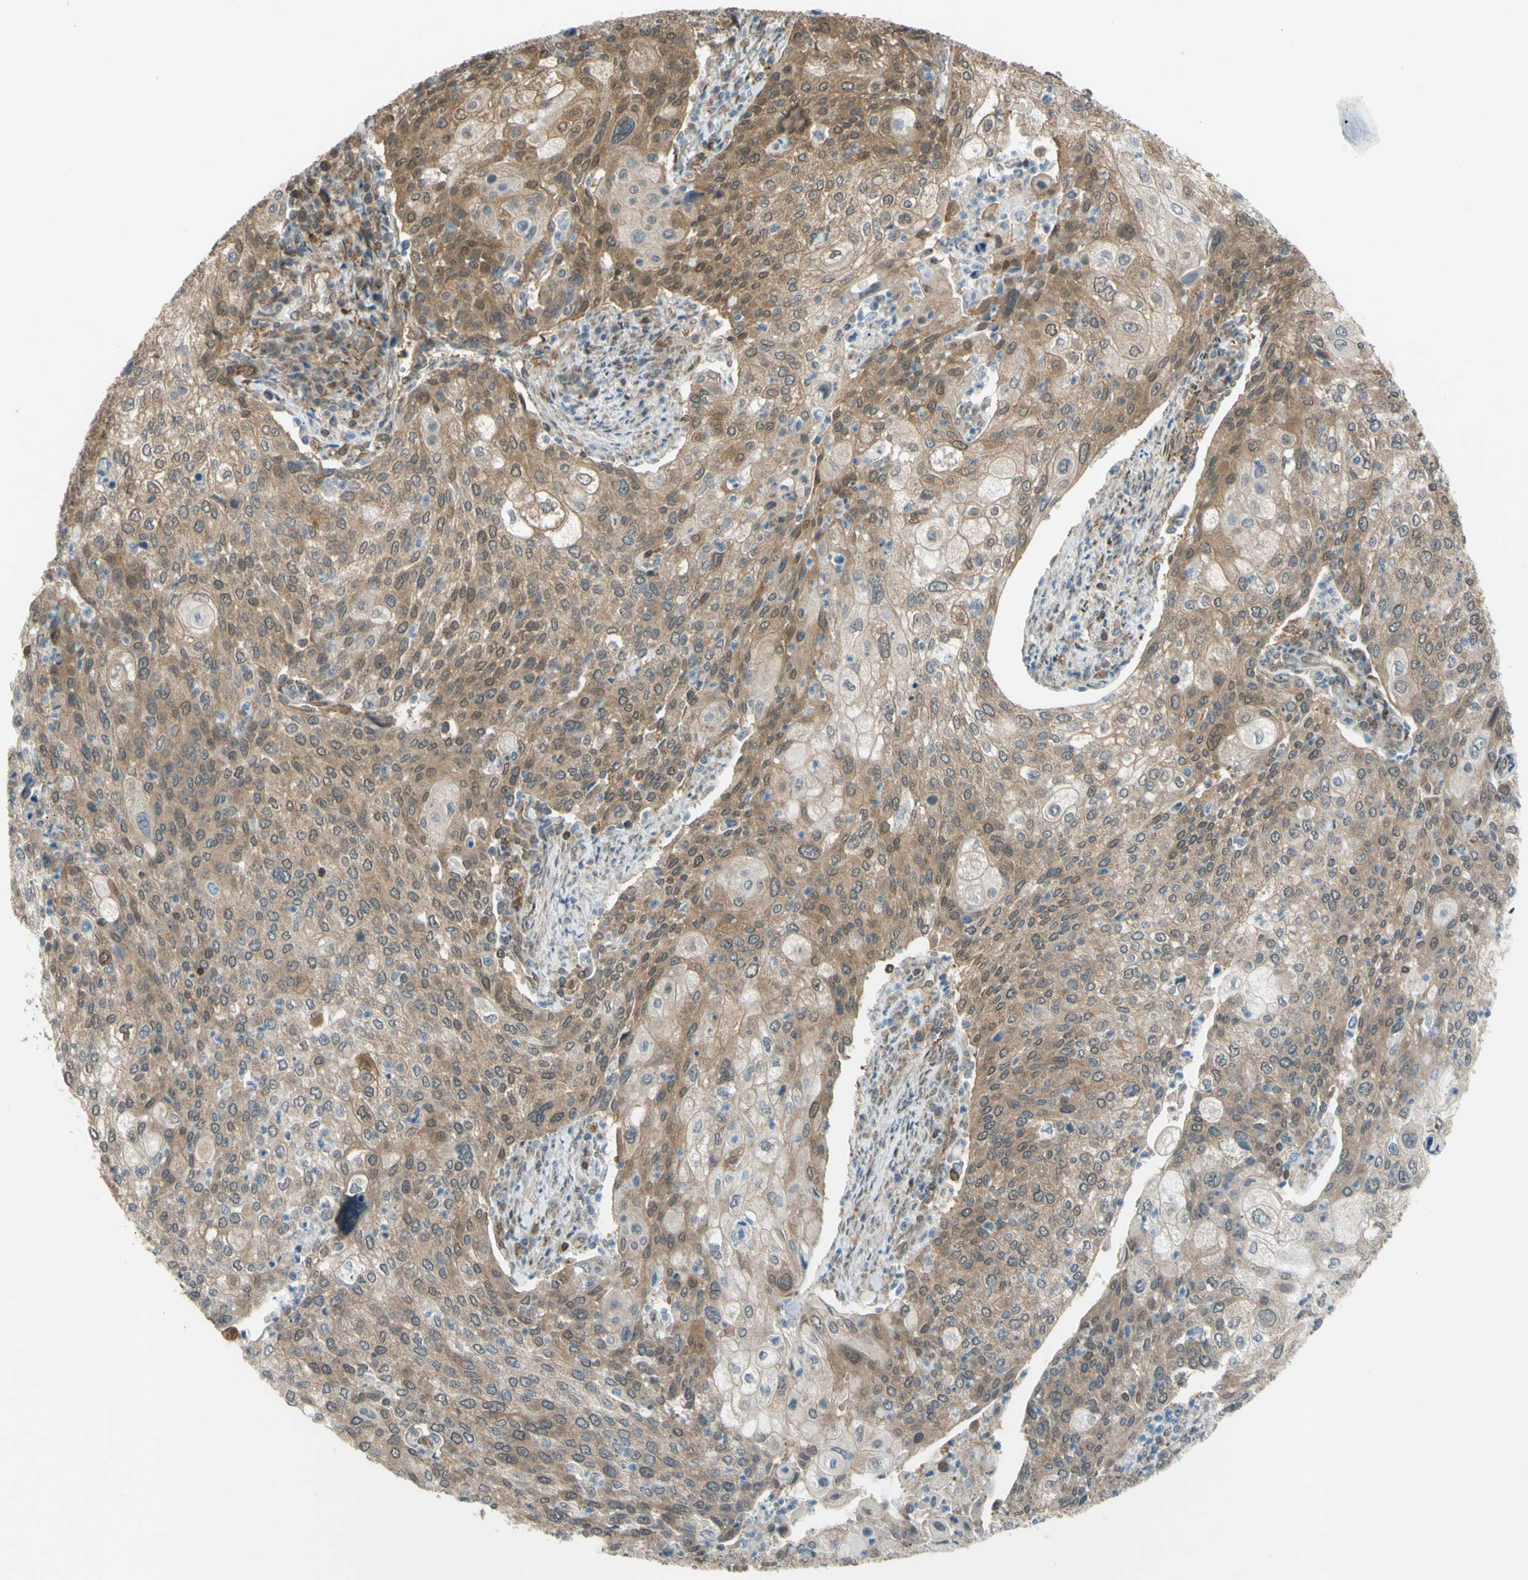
{"staining": {"intensity": "moderate", "quantity": "25%-75%", "location": "cytoplasmic/membranous"}, "tissue": "cervical cancer", "cell_type": "Tumor cells", "image_type": "cancer", "snomed": [{"axis": "morphology", "description": "Squamous cell carcinoma, NOS"}, {"axis": "topography", "description": "Cervix"}], "caption": "This photomicrograph reveals IHC staining of cervical squamous cell carcinoma, with medium moderate cytoplasmic/membranous positivity in about 25%-75% of tumor cells.", "gene": "YWHAQ", "patient": {"sex": "female", "age": 40}}